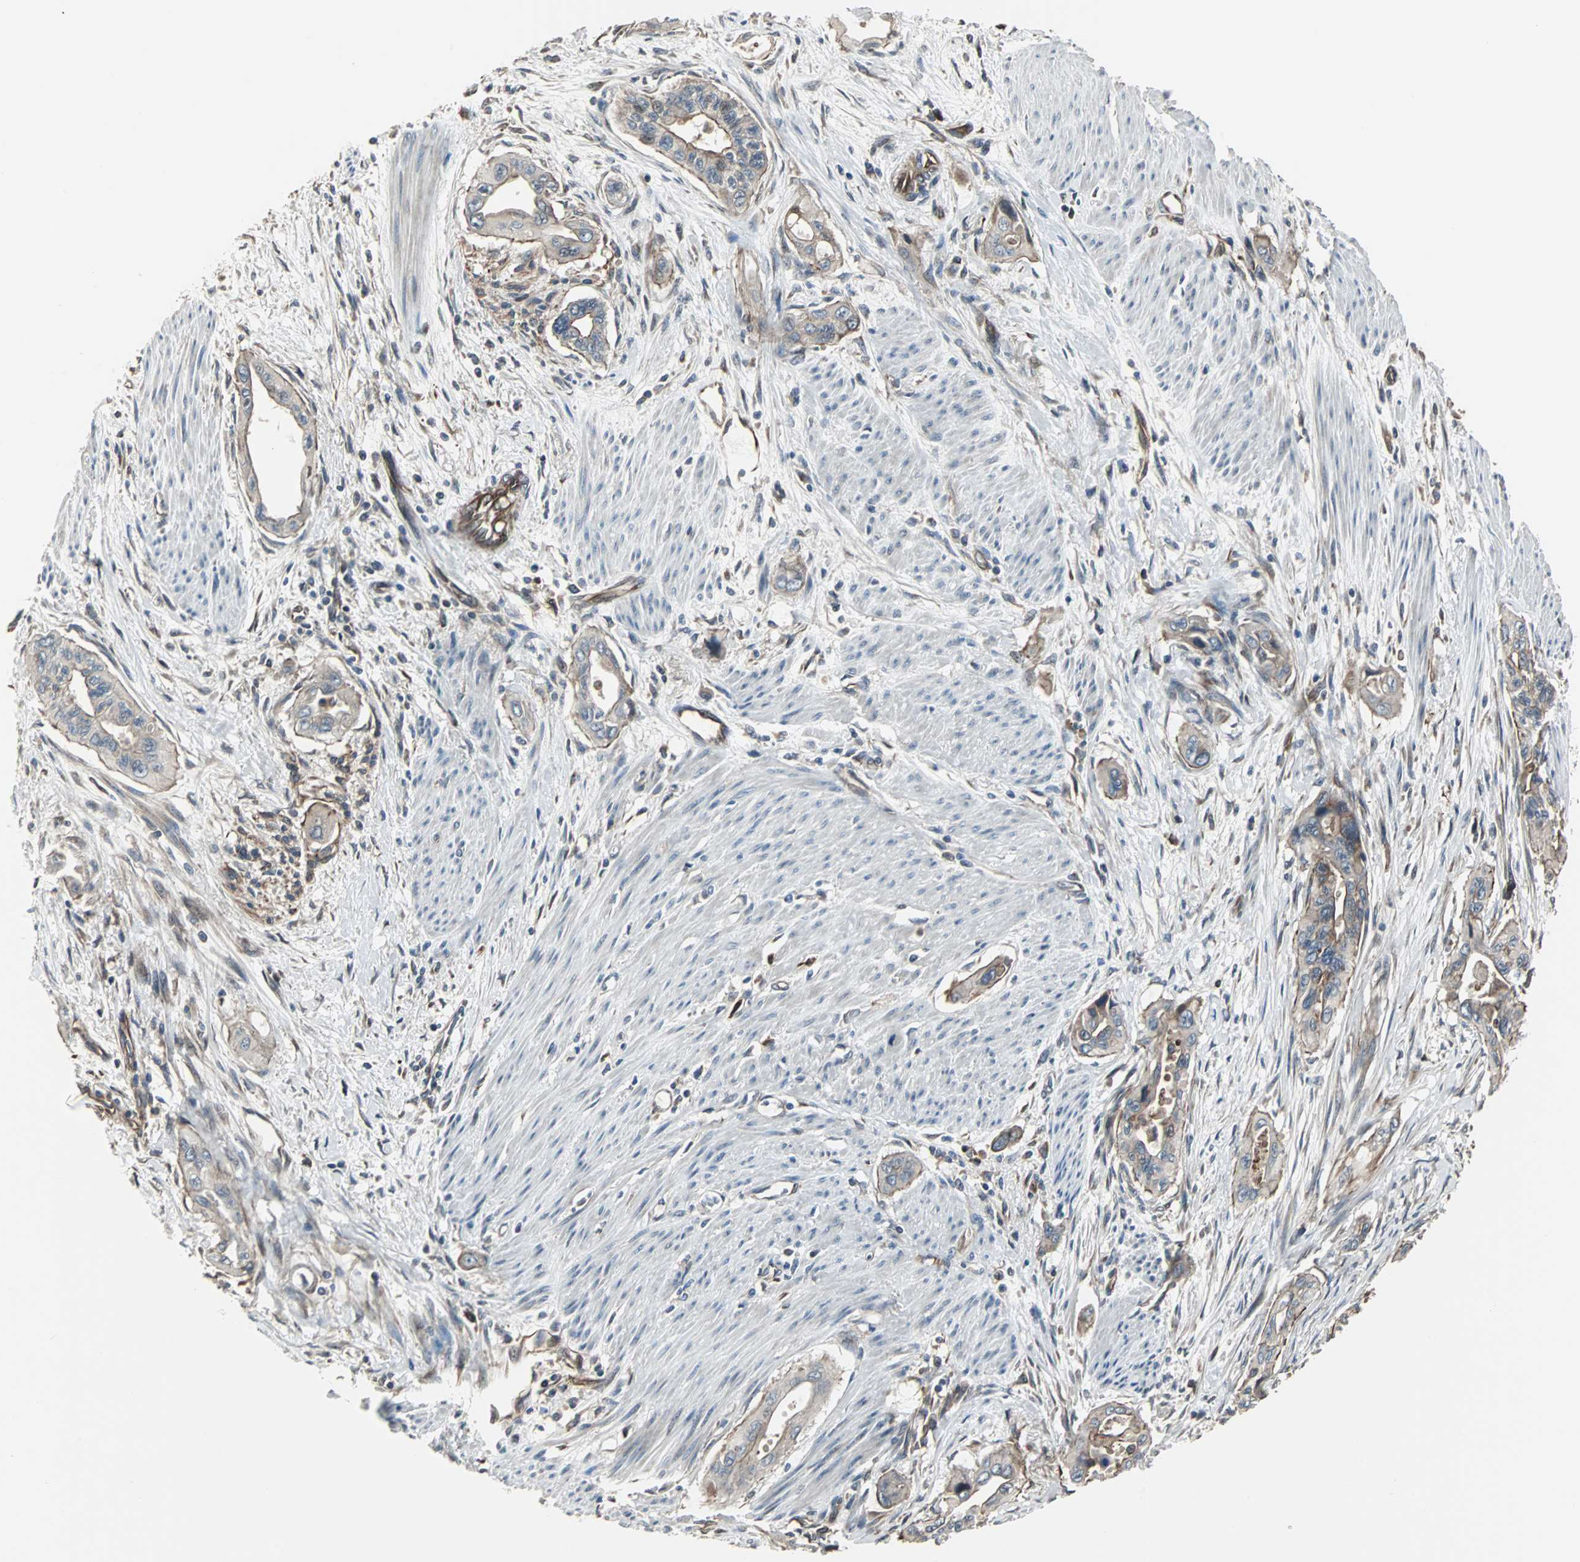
{"staining": {"intensity": "weak", "quantity": ">75%", "location": "cytoplasmic/membranous"}, "tissue": "pancreatic cancer", "cell_type": "Tumor cells", "image_type": "cancer", "snomed": [{"axis": "morphology", "description": "Adenocarcinoma, NOS"}, {"axis": "topography", "description": "Pancreas"}], "caption": "Immunohistochemical staining of human pancreatic cancer (adenocarcinoma) shows weak cytoplasmic/membranous protein expression in approximately >75% of tumor cells.", "gene": "CHP1", "patient": {"sex": "male", "age": 77}}